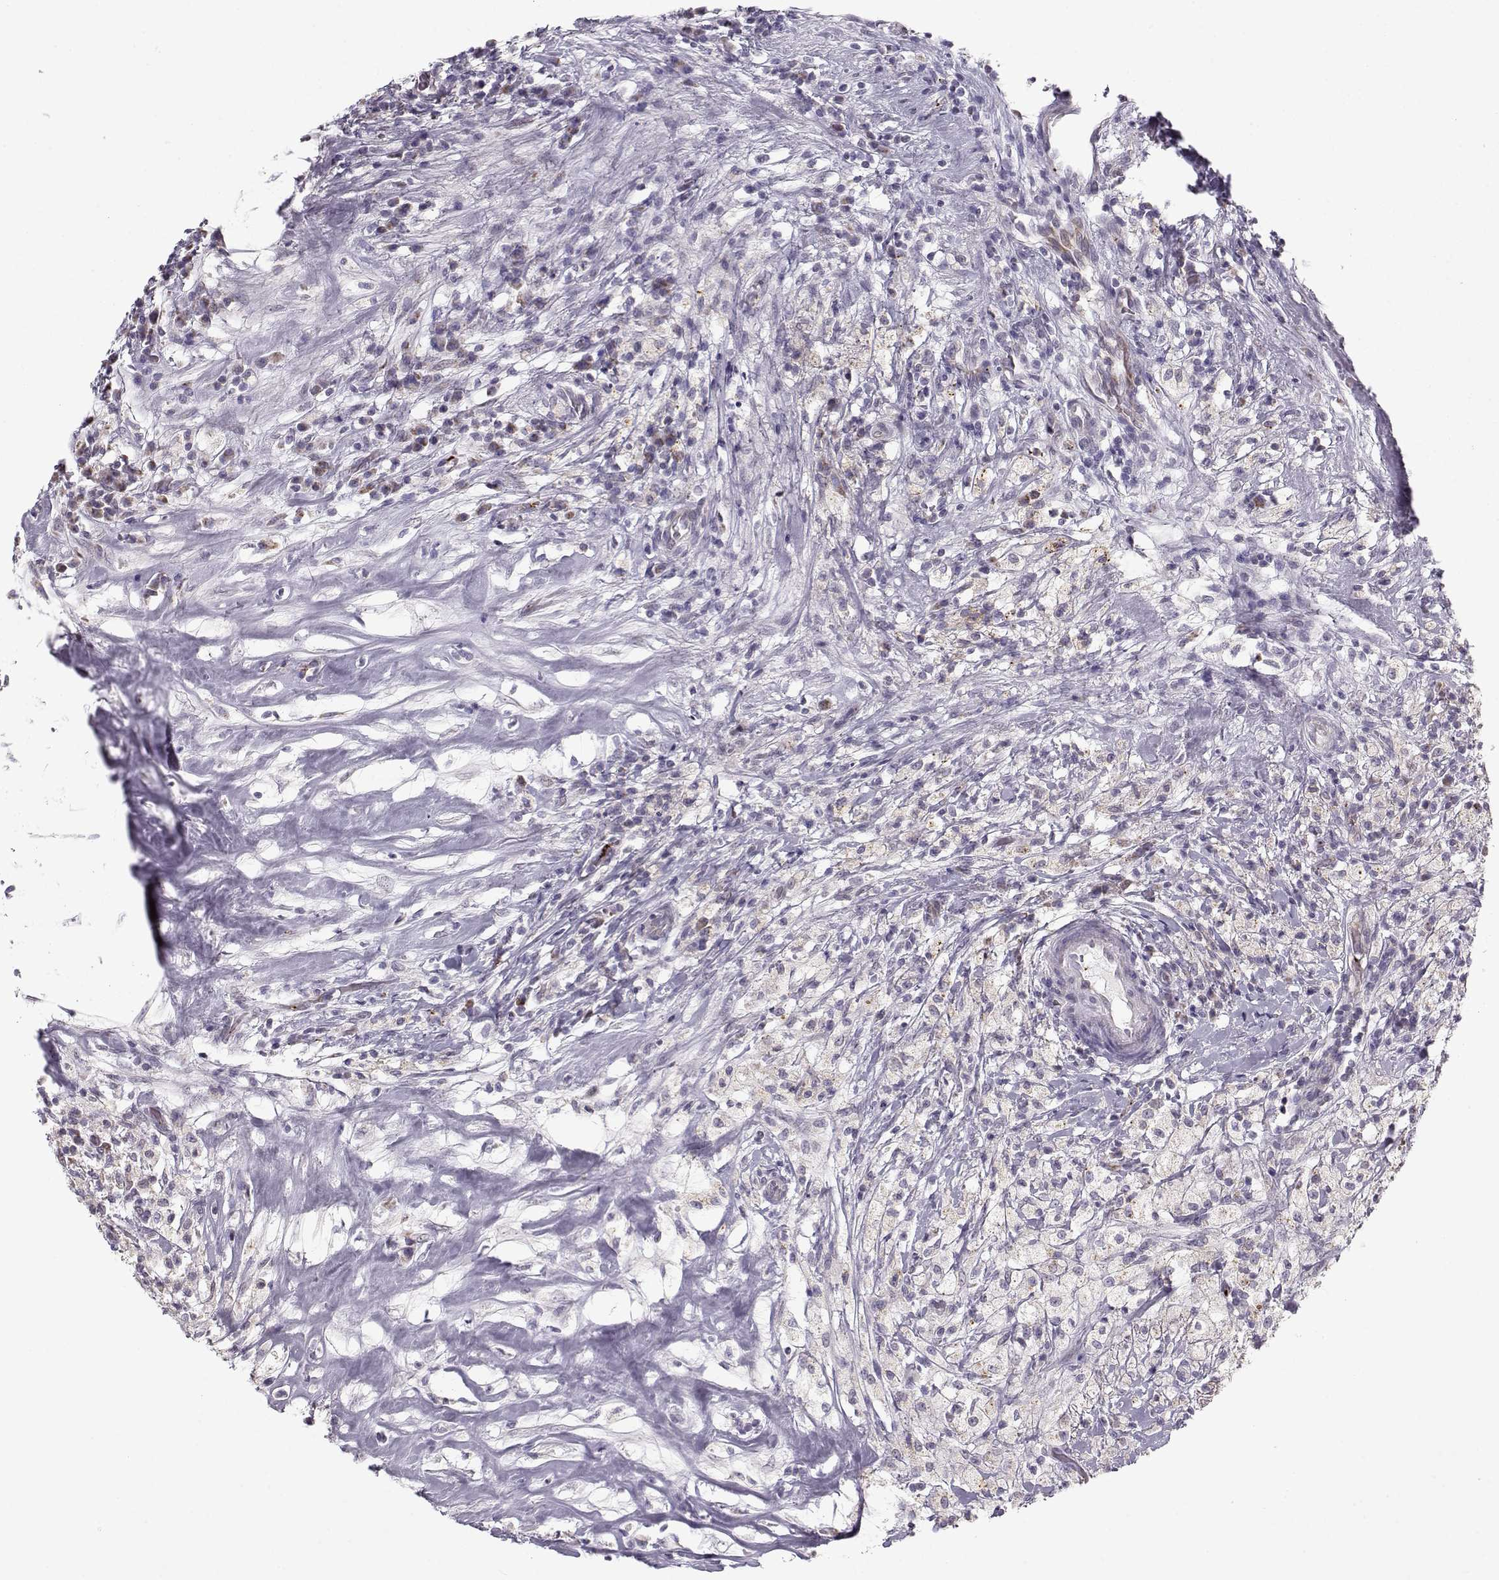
{"staining": {"intensity": "negative", "quantity": "none", "location": "none"}, "tissue": "testis cancer", "cell_type": "Tumor cells", "image_type": "cancer", "snomed": [{"axis": "morphology", "description": "Necrosis, NOS"}, {"axis": "morphology", "description": "Carcinoma, Embryonal, NOS"}, {"axis": "topography", "description": "Testis"}], "caption": "Immunohistochemistry histopathology image of neoplastic tissue: human embryonal carcinoma (testis) stained with DAB (3,3'-diaminobenzidine) displays no significant protein staining in tumor cells.", "gene": "KLF17", "patient": {"sex": "male", "age": 19}}